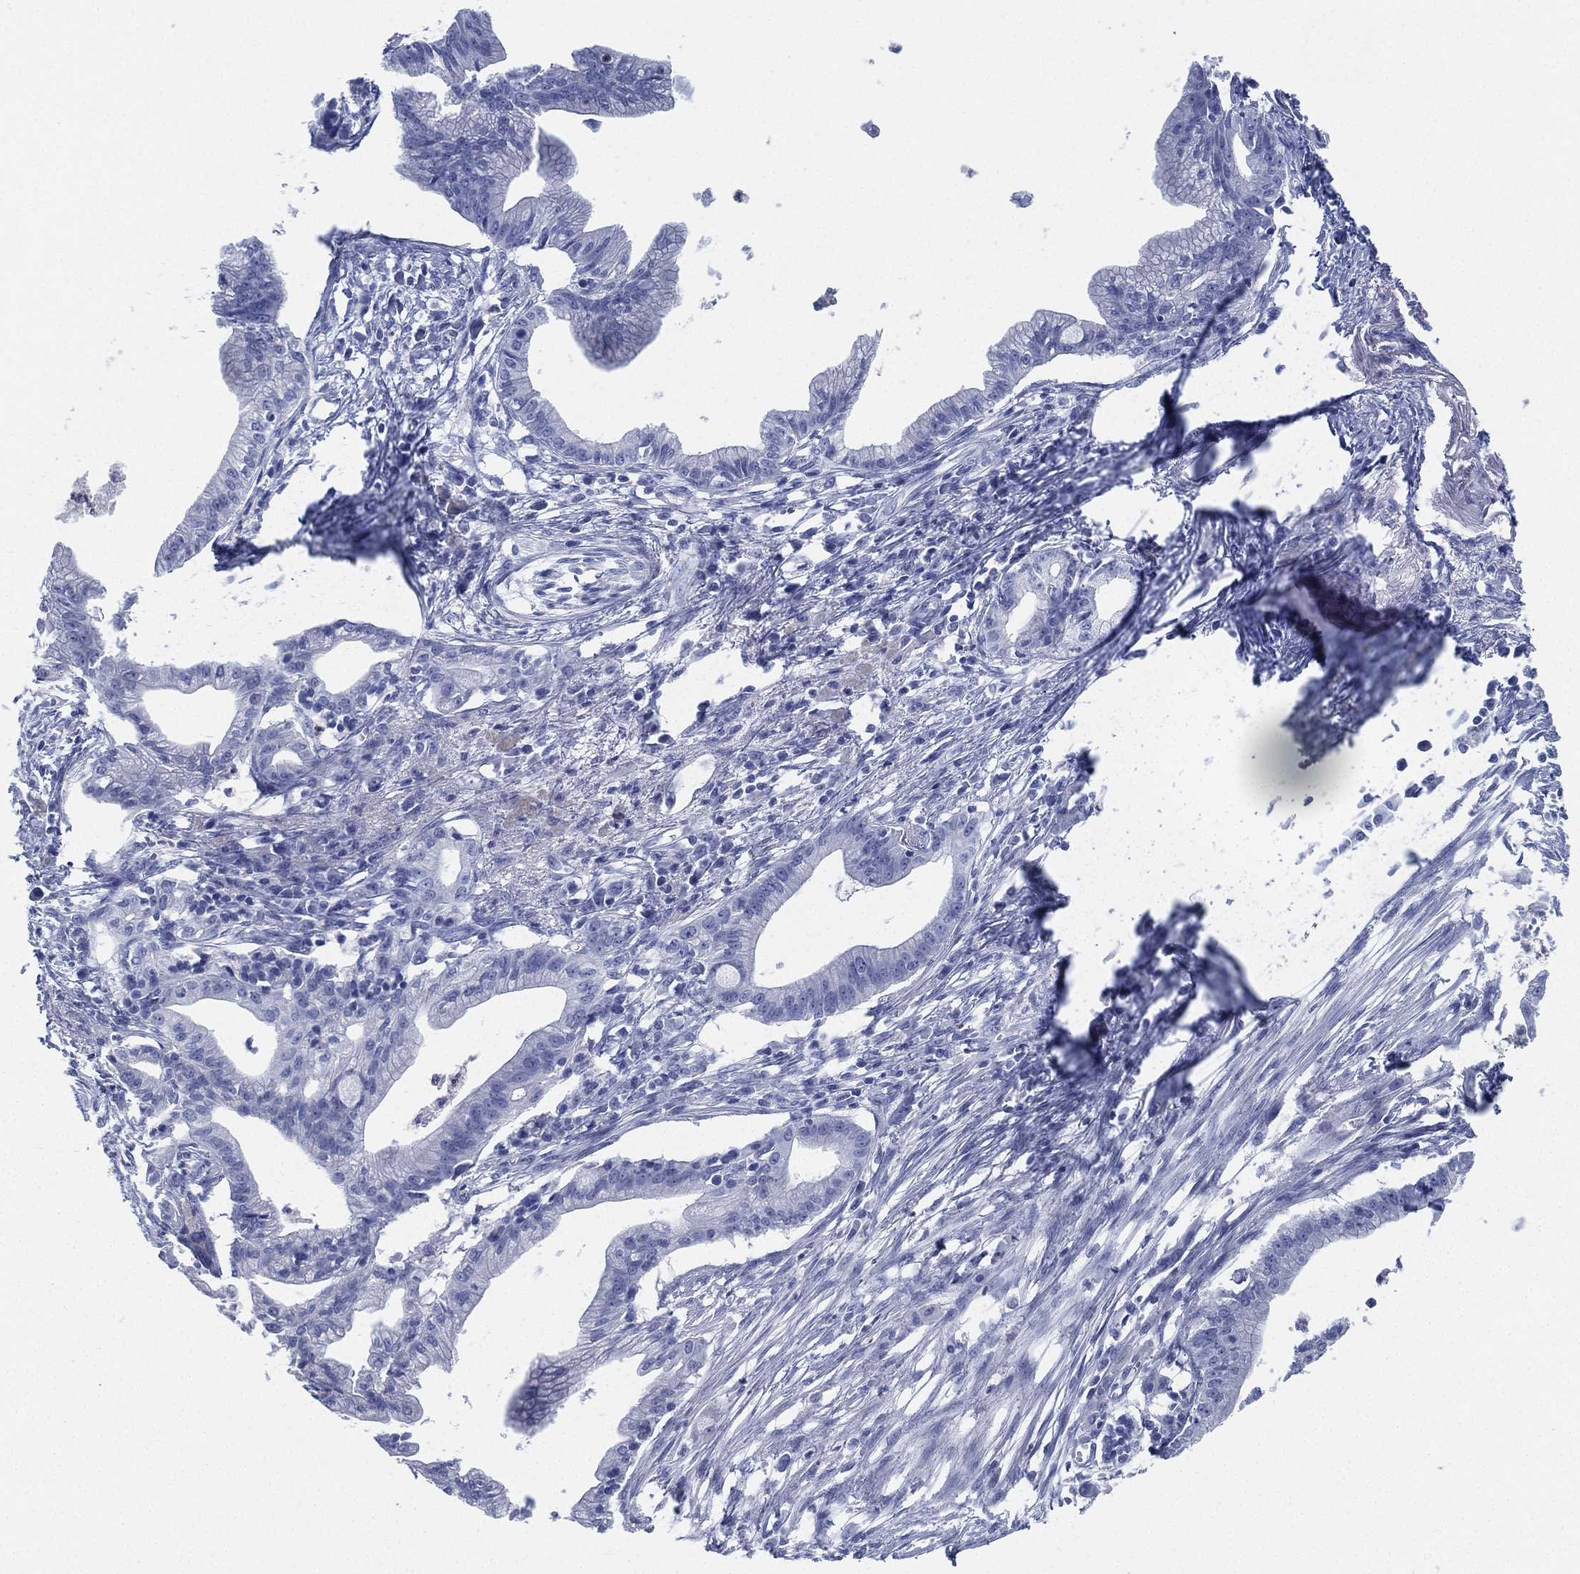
{"staining": {"intensity": "negative", "quantity": "none", "location": "none"}, "tissue": "pancreatic cancer", "cell_type": "Tumor cells", "image_type": "cancer", "snomed": [{"axis": "morphology", "description": "Normal tissue, NOS"}, {"axis": "morphology", "description": "Adenocarcinoma, NOS"}, {"axis": "topography", "description": "Pancreas"}], "caption": "Human adenocarcinoma (pancreatic) stained for a protein using IHC displays no expression in tumor cells.", "gene": "DEFB121", "patient": {"sex": "female", "age": 58}}